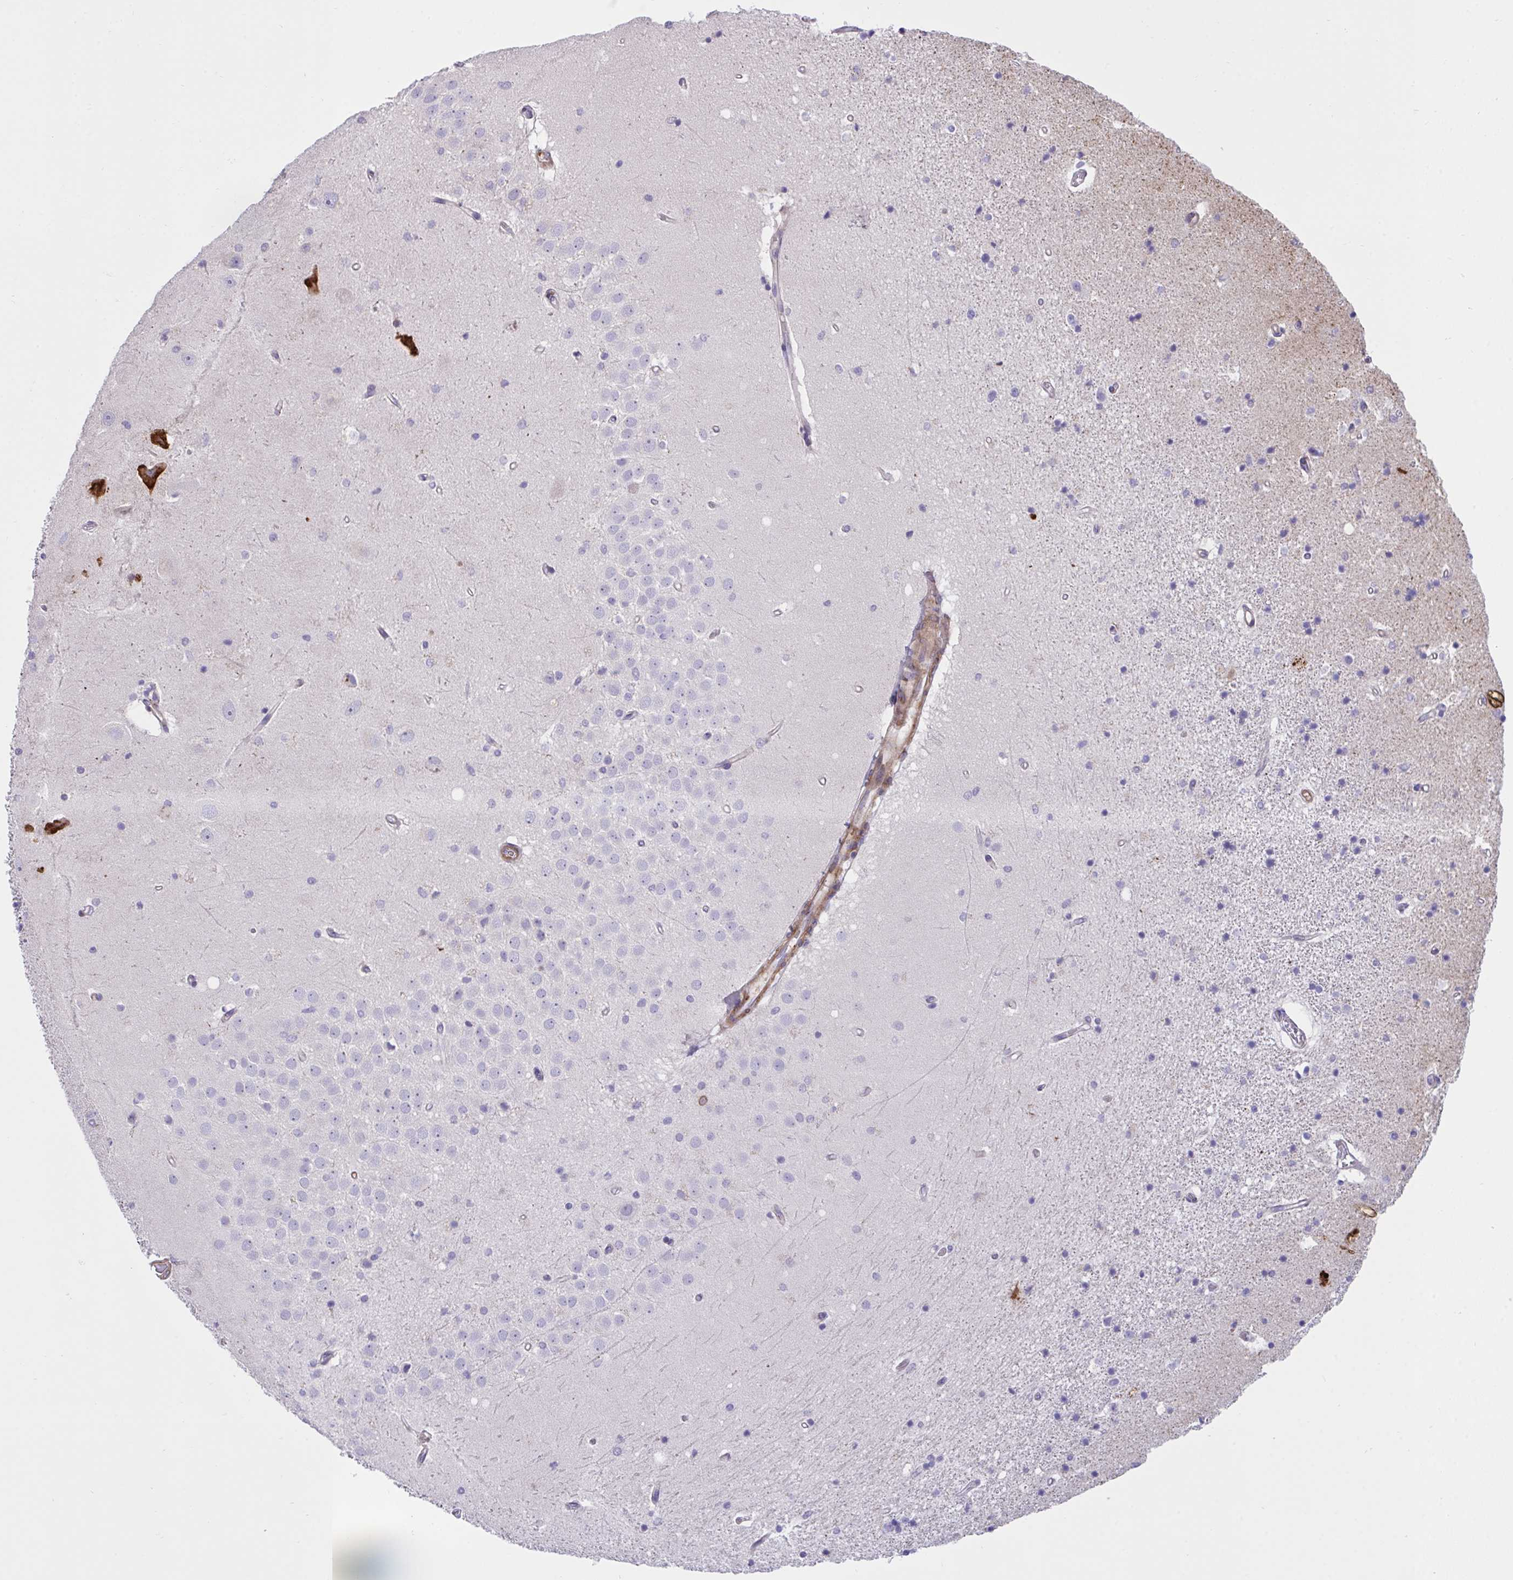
{"staining": {"intensity": "negative", "quantity": "none", "location": "none"}, "tissue": "hippocampus", "cell_type": "Glial cells", "image_type": "normal", "snomed": [{"axis": "morphology", "description": "Normal tissue, NOS"}, {"axis": "topography", "description": "Hippocampus"}], "caption": "Immunohistochemistry (IHC) micrograph of benign hippocampus stained for a protein (brown), which exhibits no expression in glial cells.", "gene": "PPIH", "patient": {"sex": "male", "age": 63}}